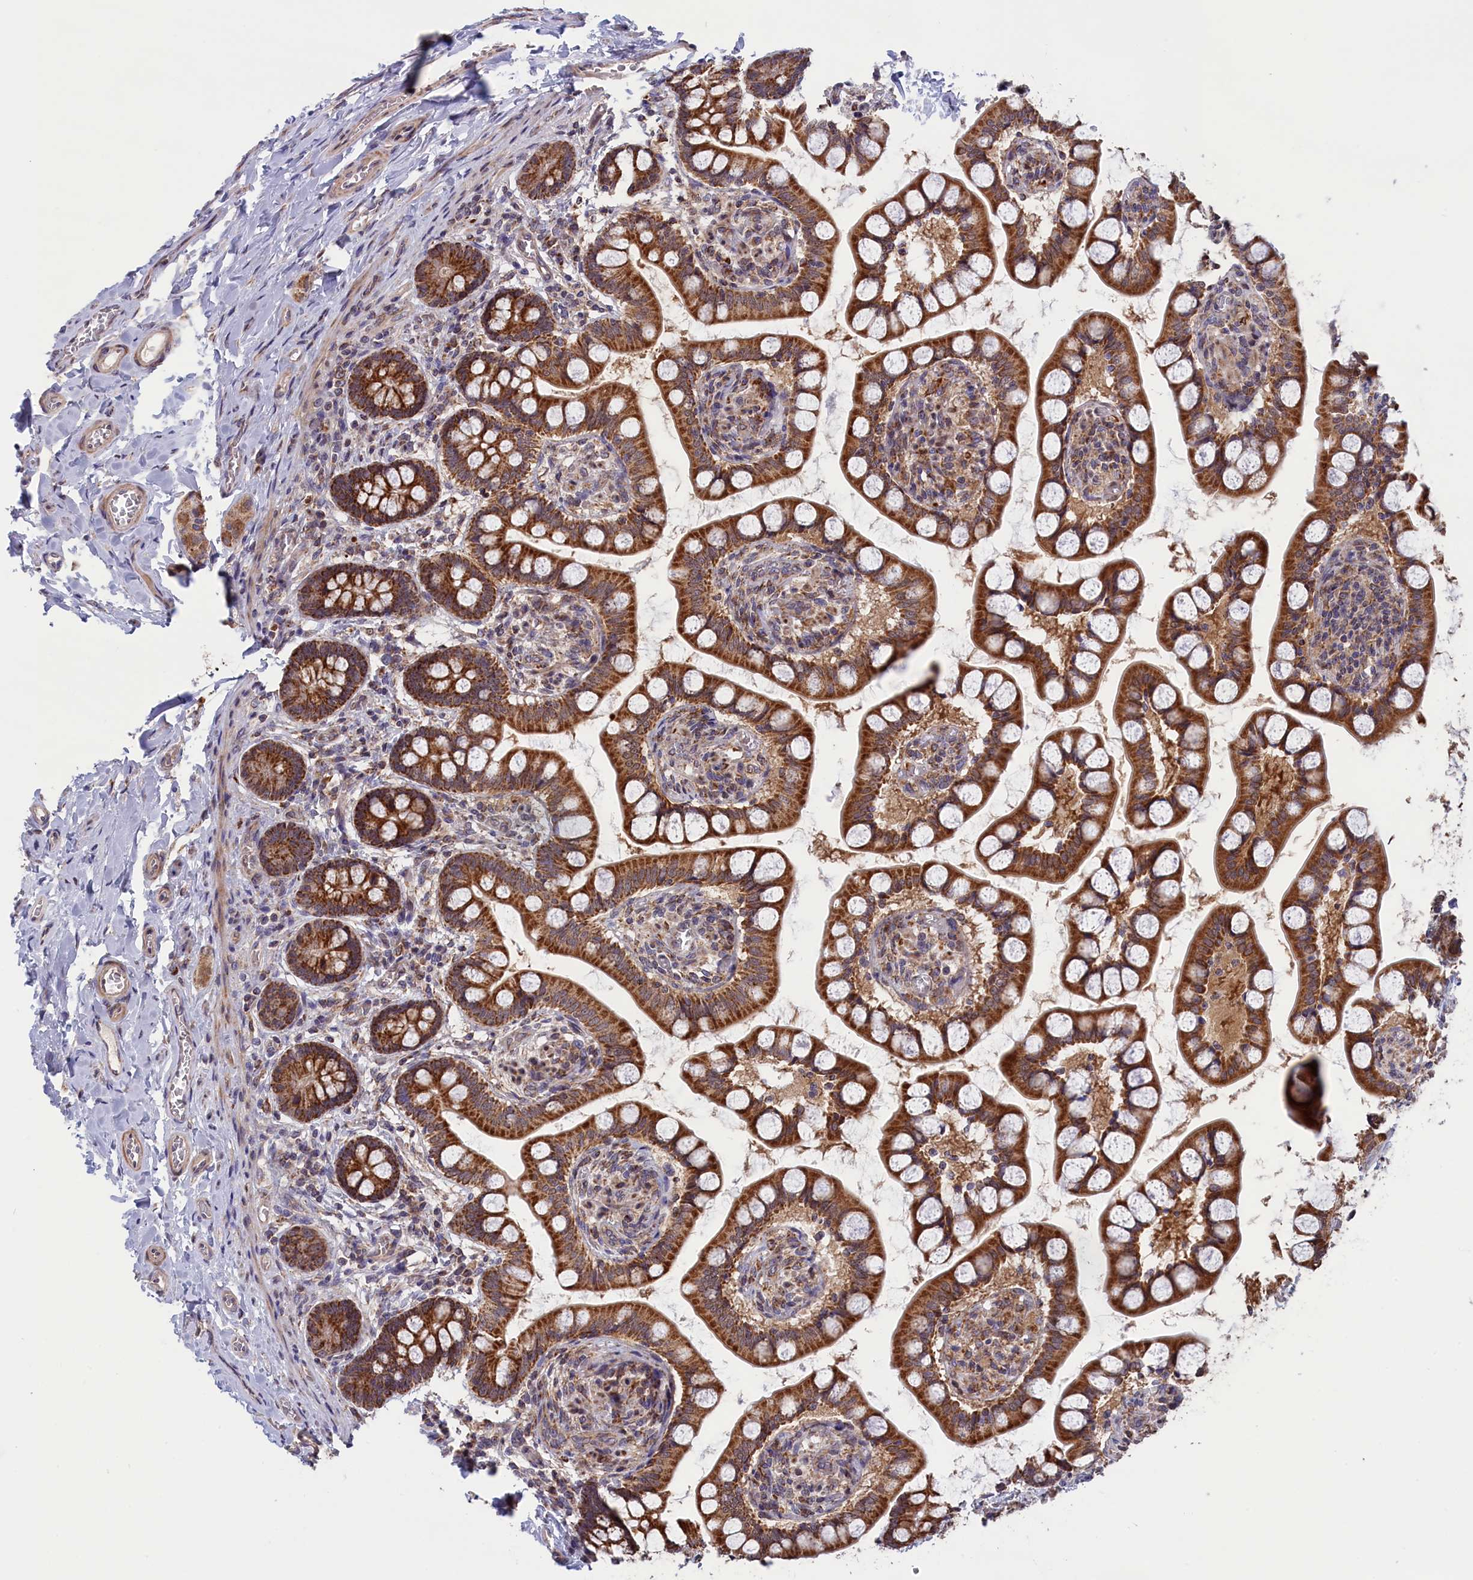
{"staining": {"intensity": "strong", "quantity": ">75%", "location": "cytoplasmic/membranous"}, "tissue": "small intestine", "cell_type": "Glandular cells", "image_type": "normal", "snomed": [{"axis": "morphology", "description": "Normal tissue, NOS"}, {"axis": "topography", "description": "Small intestine"}], "caption": "Protein analysis of unremarkable small intestine shows strong cytoplasmic/membranous positivity in approximately >75% of glandular cells. Nuclei are stained in blue.", "gene": "TIMM44", "patient": {"sex": "male", "age": 52}}